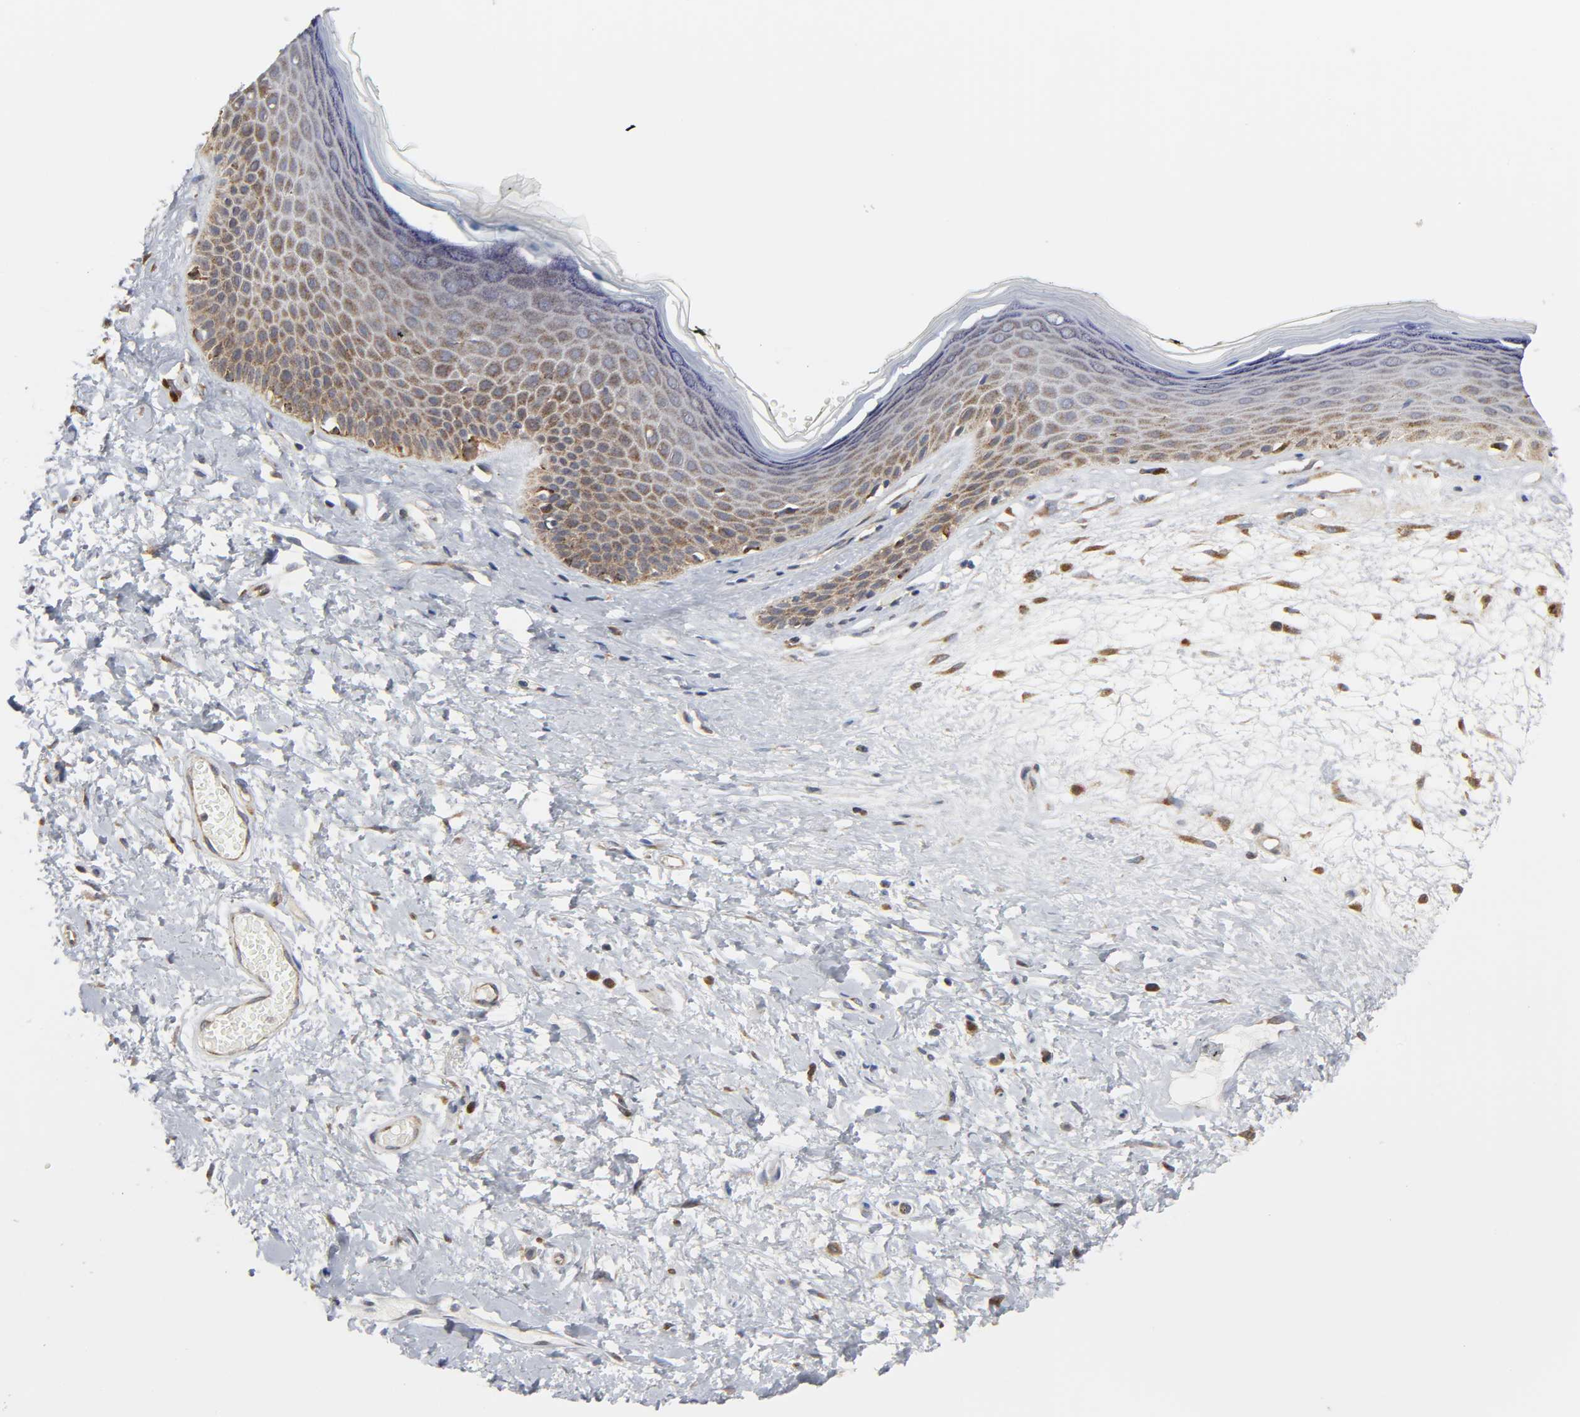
{"staining": {"intensity": "strong", "quantity": ">75%", "location": "cytoplasmic/membranous"}, "tissue": "skin", "cell_type": "Epidermal cells", "image_type": "normal", "snomed": [{"axis": "morphology", "description": "Normal tissue, NOS"}, {"axis": "morphology", "description": "Inflammation, NOS"}, {"axis": "topography", "description": "Vulva"}], "caption": "About >75% of epidermal cells in benign skin demonstrate strong cytoplasmic/membranous protein positivity as visualized by brown immunohistochemical staining.", "gene": "BAX", "patient": {"sex": "female", "age": 84}}